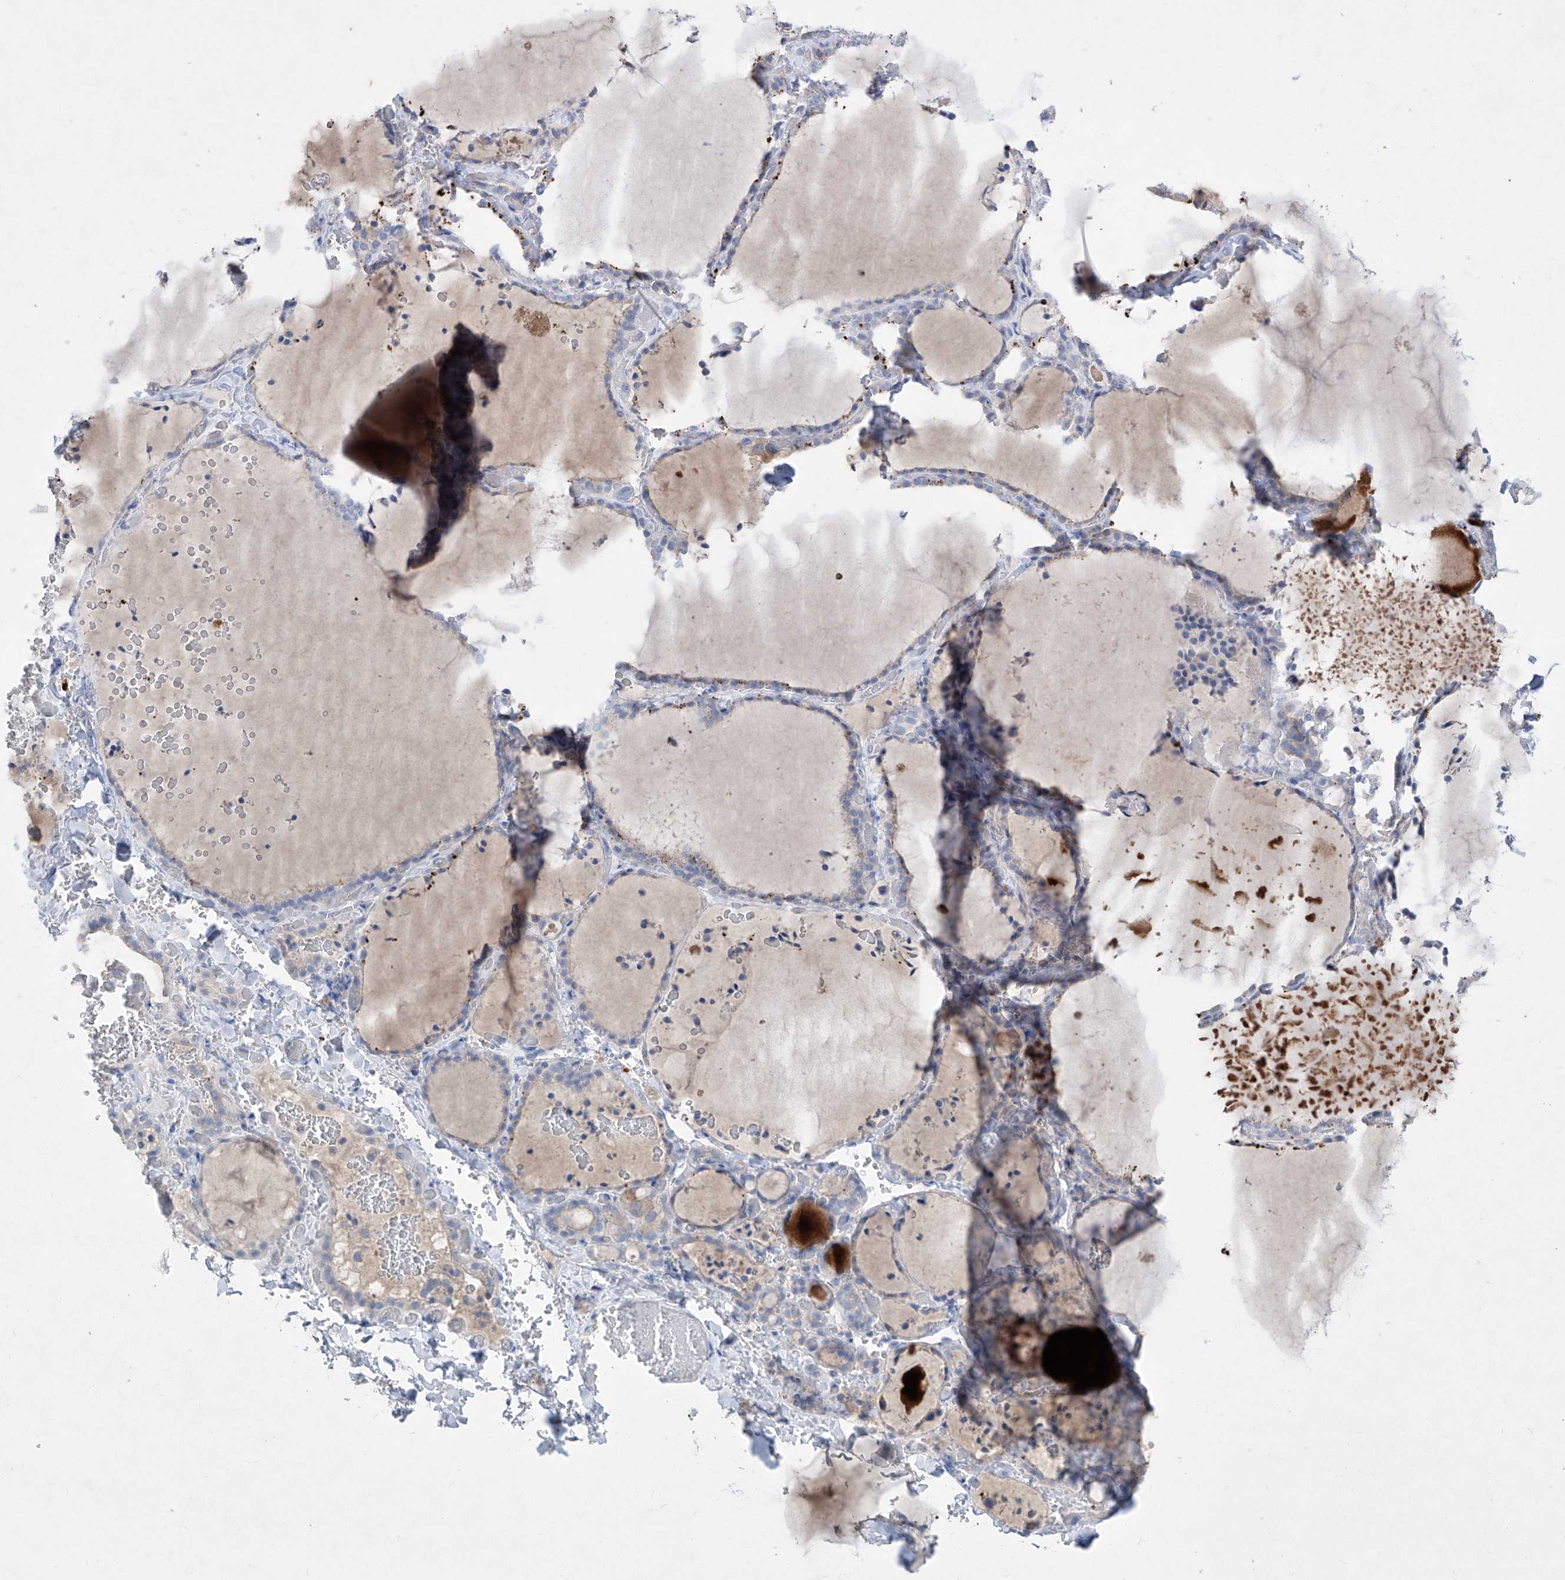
{"staining": {"intensity": "negative", "quantity": "none", "location": "none"}, "tissue": "thyroid gland", "cell_type": "Glandular cells", "image_type": "normal", "snomed": [{"axis": "morphology", "description": "Normal tissue, NOS"}, {"axis": "topography", "description": "Thyroid gland"}], "caption": "Immunohistochemical staining of unremarkable thyroid gland exhibits no significant positivity in glandular cells.", "gene": "ASNS", "patient": {"sex": "female", "age": 22}}